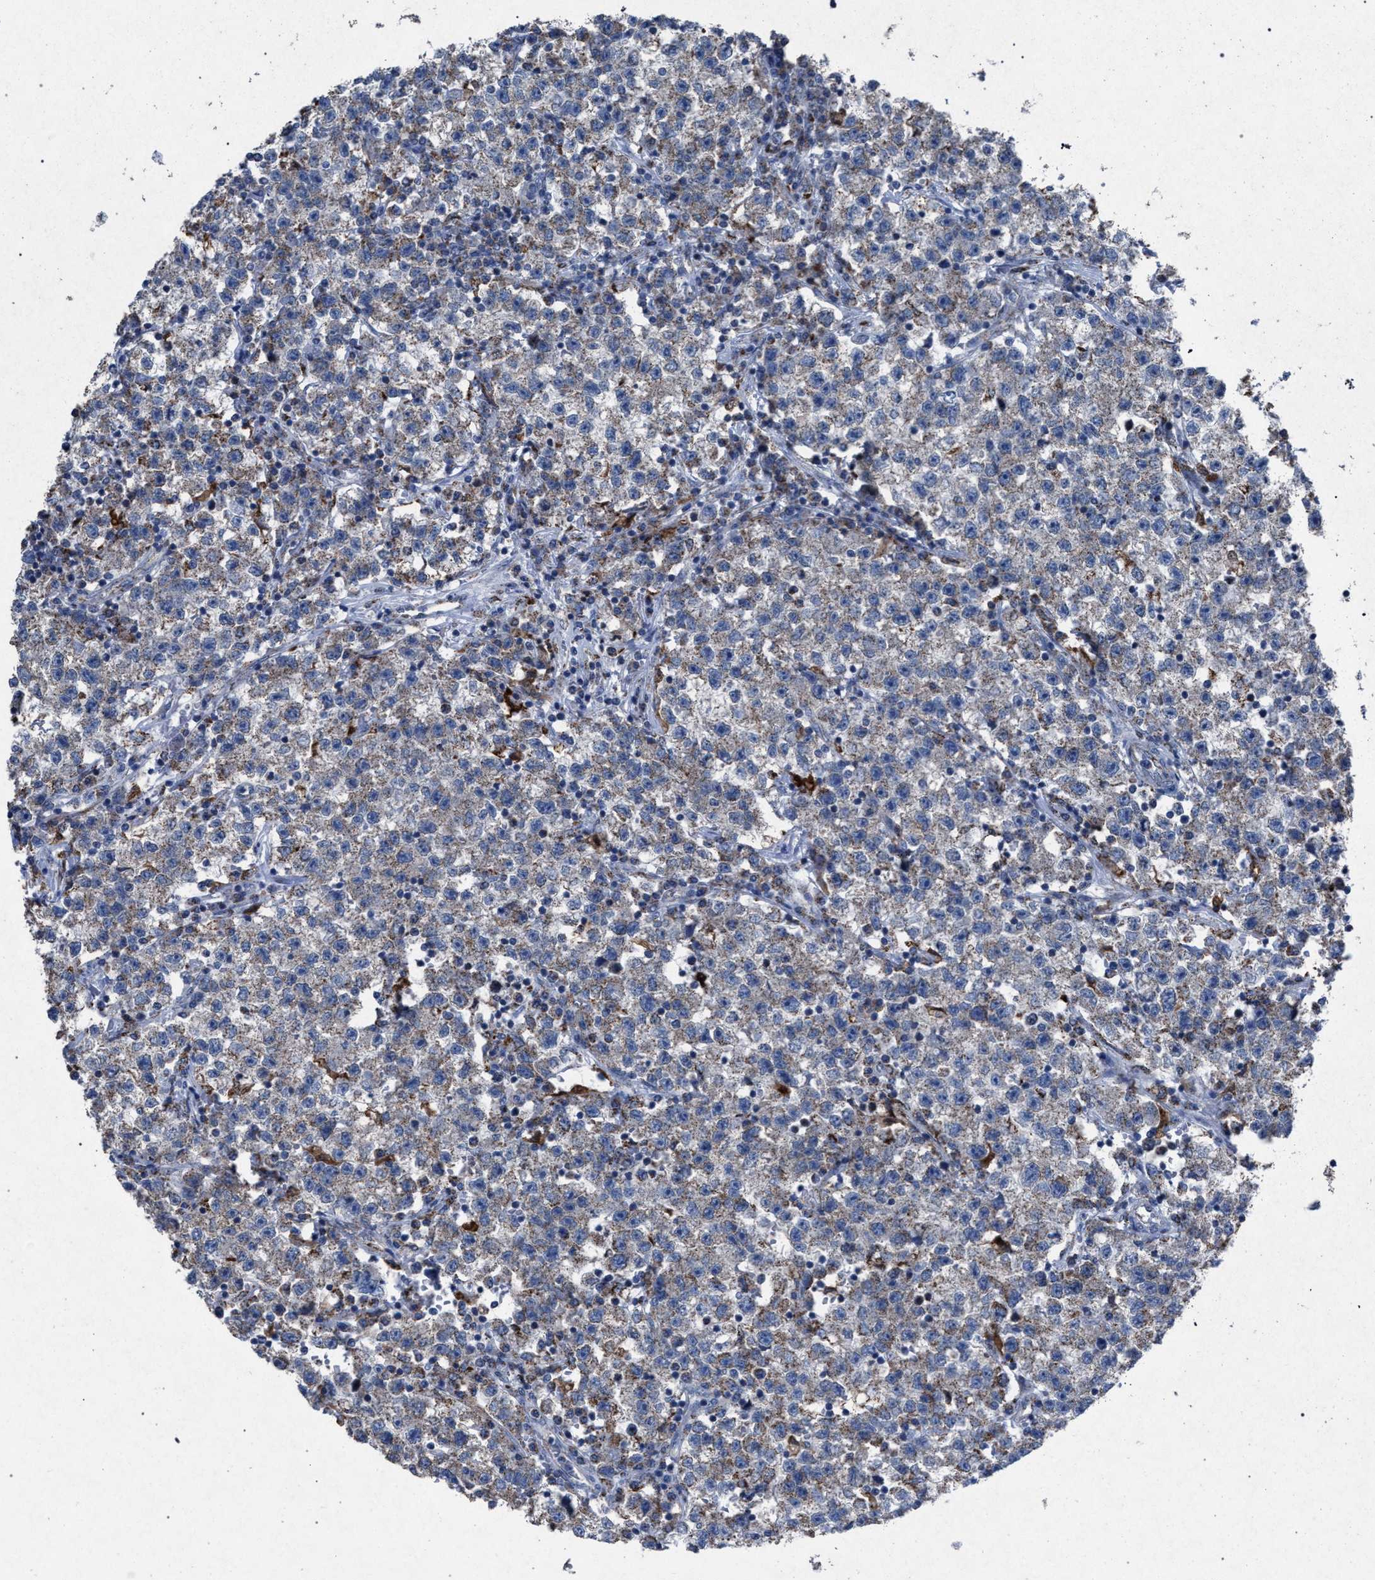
{"staining": {"intensity": "weak", "quantity": "25%-75%", "location": "cytoplasmic/membranous"}, "tissue": "testis cancer", "cell_type": "Tumor cells", "image_type": "cancer", "snomed": [{"axis": "morphology", "description": "Seminoma, NOS"}, {"axis": "topography", "description": "Testis"}], "caption": "Testis cancer (seminoma) stained for a protein shows weak cytoplasmic/membranous positivity in tumor cells.", "gene": "HSD17B4", "patient": {"sex": "male", "age": 22}}